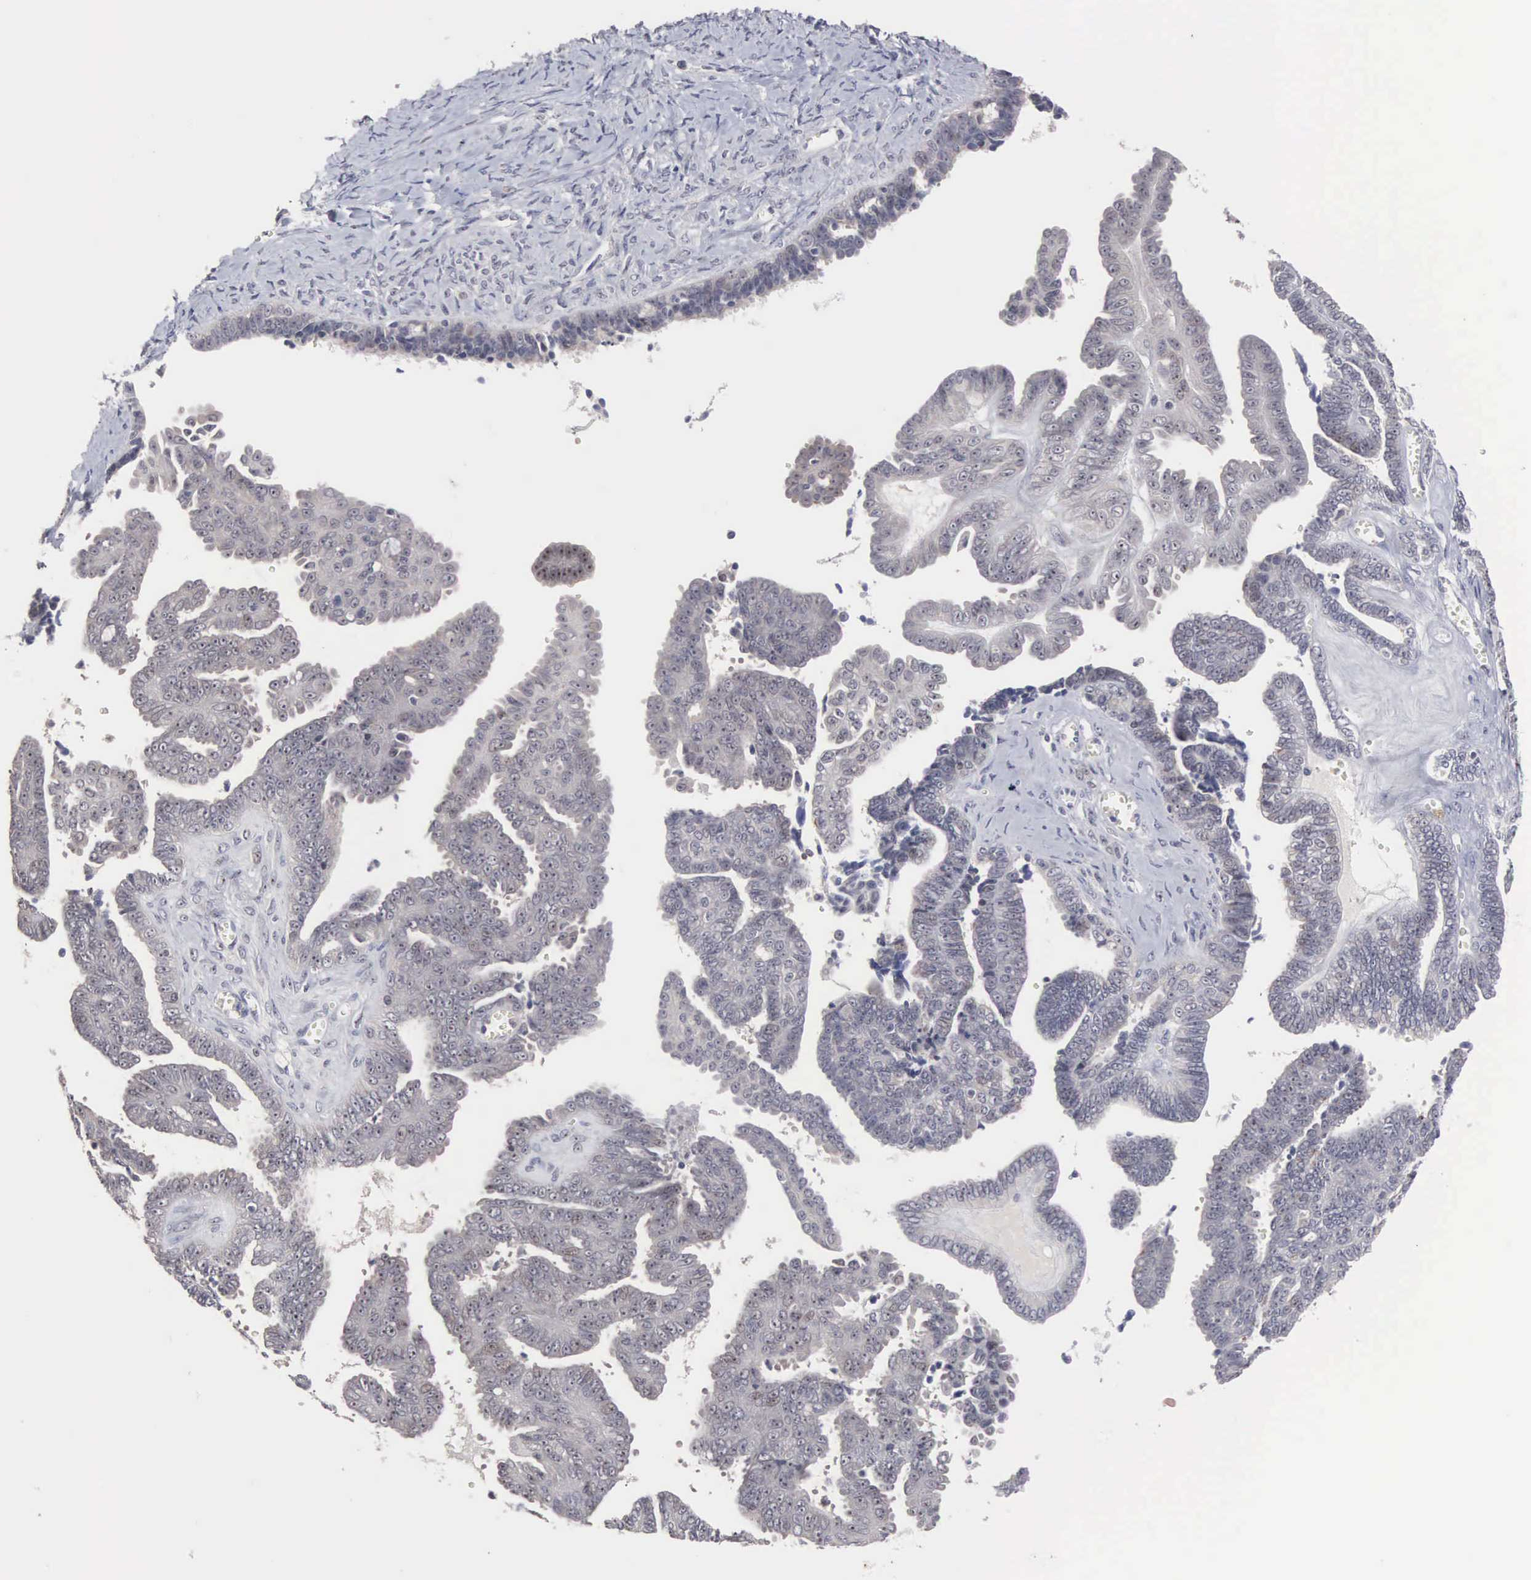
{"staining": {"intensity": "negative", "quantity": "none", "location": "none"}, "tissue": "ovarian cancer", "cell_type": "Tumor cells", "image_type": "cancer", "snomed": [{"axis": "morphology", "description": "Cystadenocarcinoma, serous, NOS"}, {"axis": "topography", "description": "Ovary"}], "caption": "This is an immunohistochemistry (IHC) micrograph of human ovarian serous cystadenocarcinoma. There is no expression in tumor cells.", "gene": "ACOT4", "patient": {"sex": "female", "age": 71}}